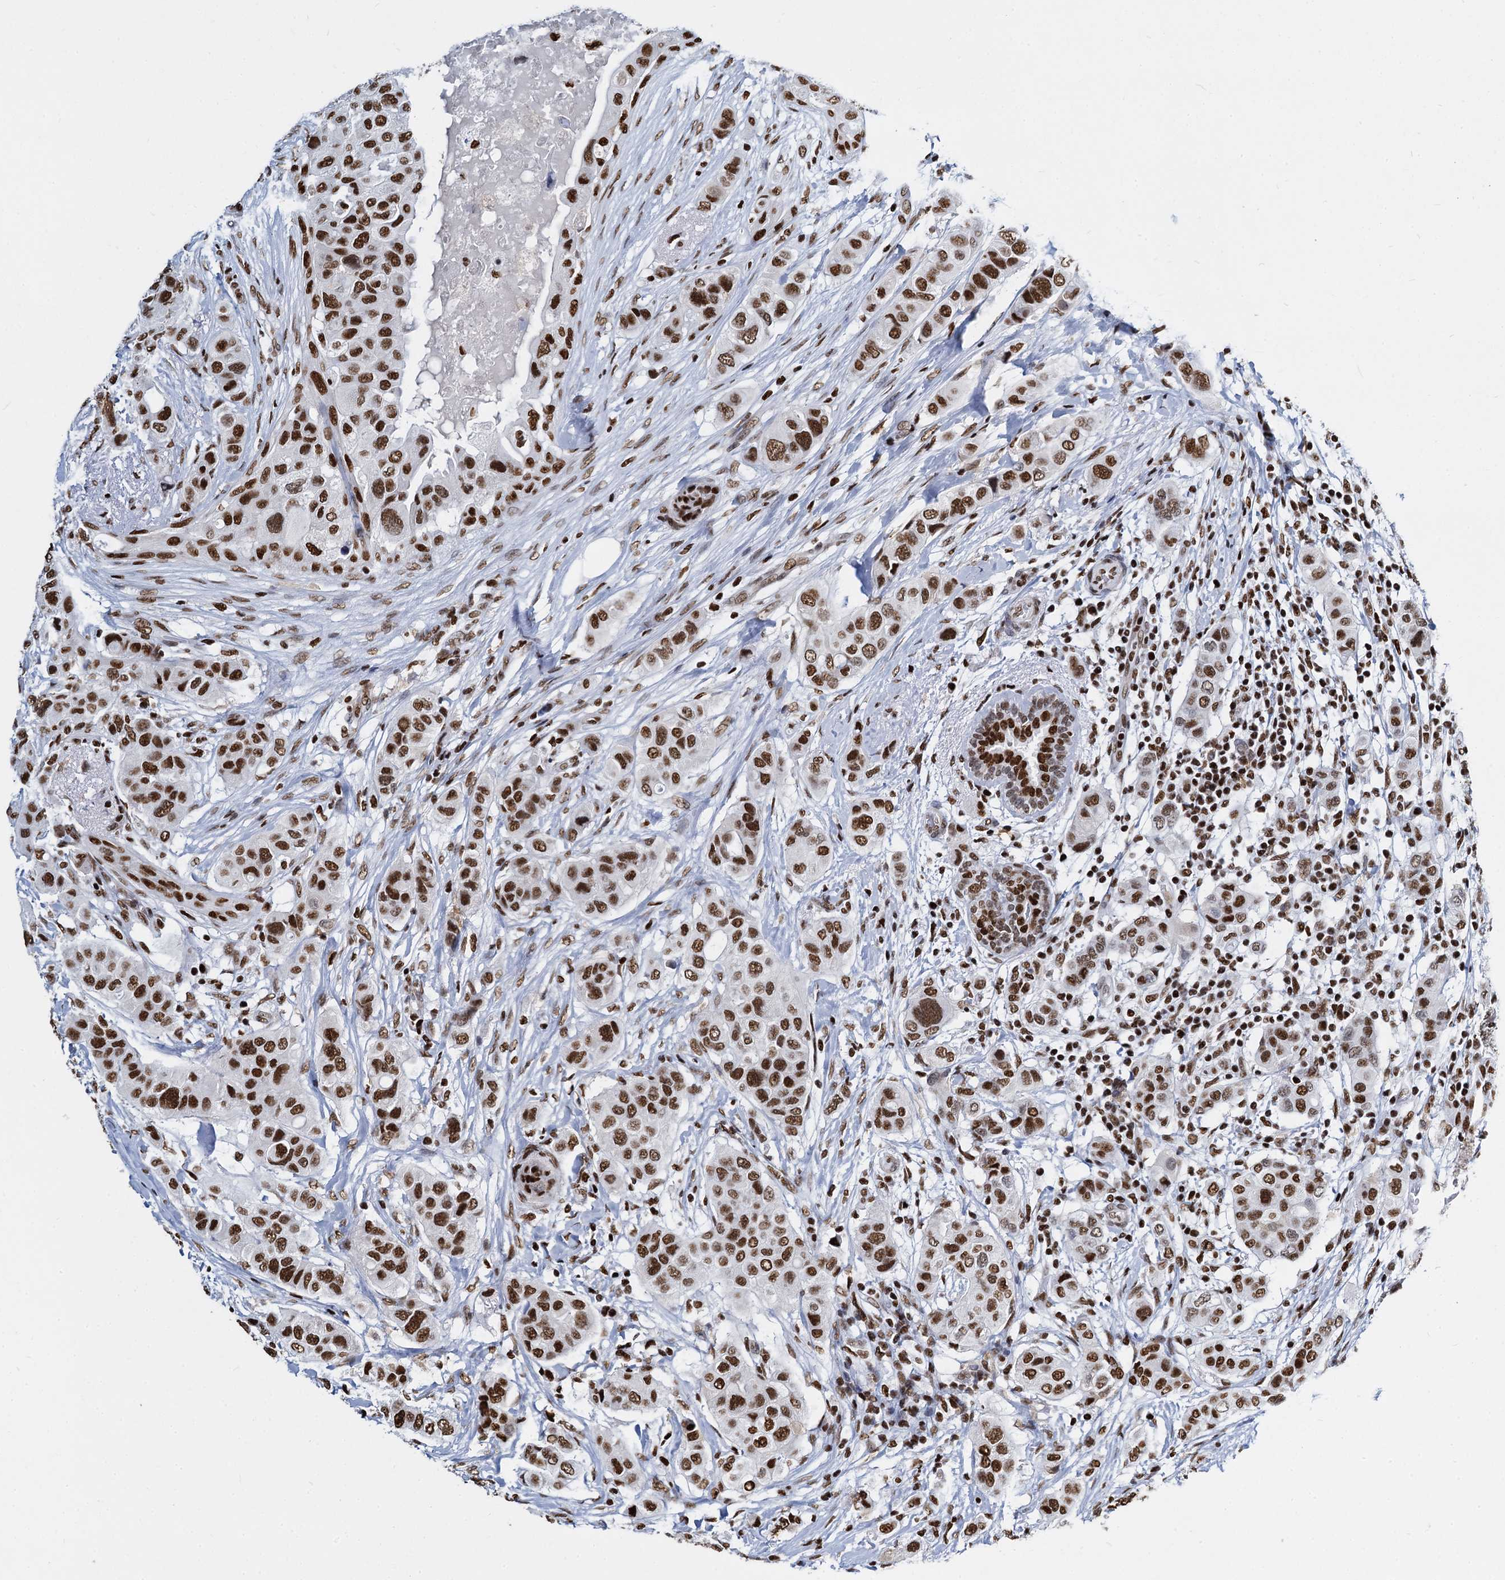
{"staining": {"intensity": "strong", "quantity": ">75%", "location": "nuclear"}, "tissue": "breast cancer", "cell_type": "Tumor cells", "image_type": "cancer", "snomed": [{"axis": "morphology", "description": "Lobular carcinoma"}, {"axis": "topography", "description": "Breast"}], "caption": "Strong nuclear expression is present in about >75% of tumor cells in breast cancer.", "gene": "DCPS", "patient": {"sex": "female", "age": 51}}